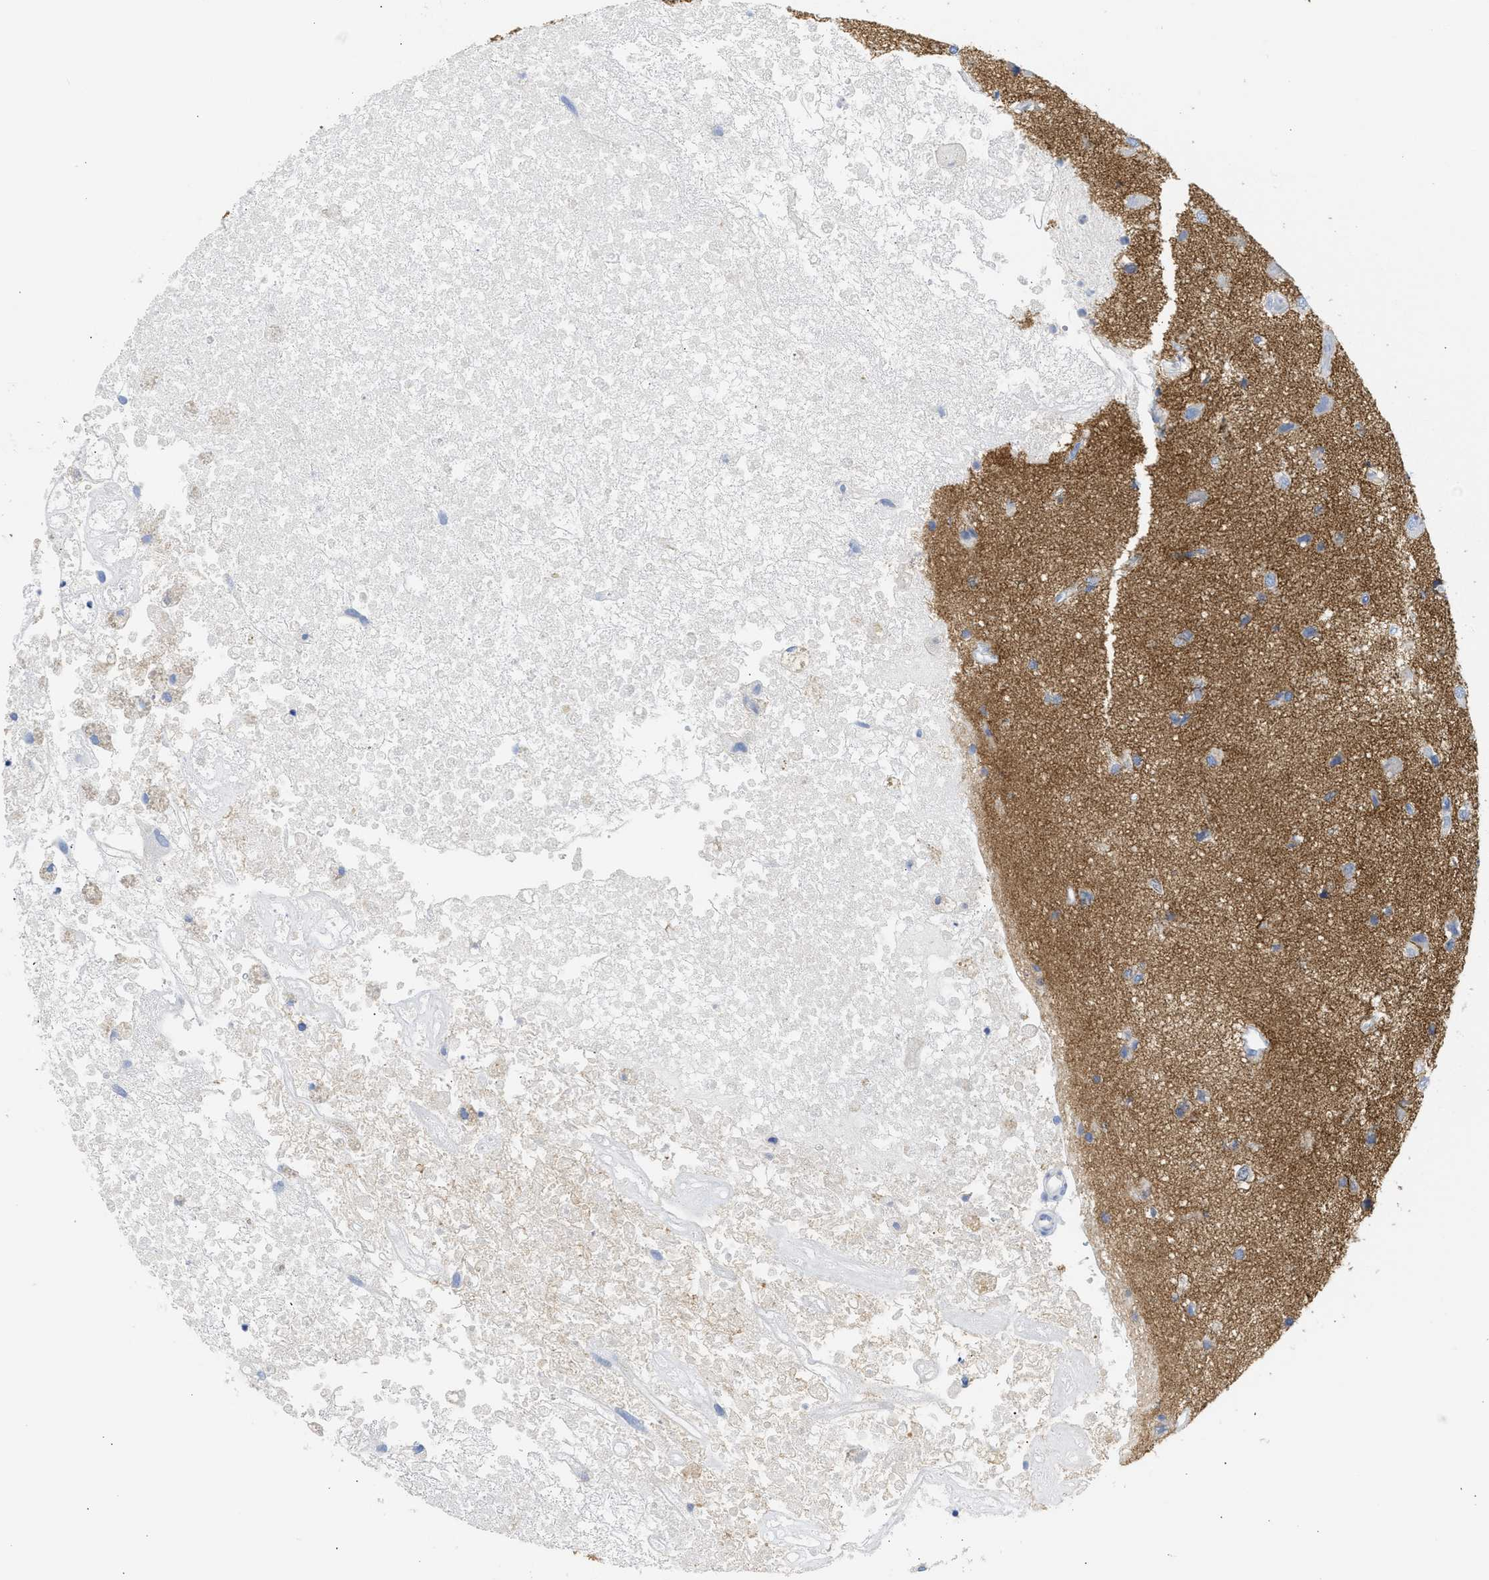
{"staining": {"intensity": "moderate", "quantity": "<25%", "location": "cytoplasmic/membranous"}, "tissue": "glioma", "cell_type": "Tumor cells", "image_type": "cancer", "snomed": [{"axis": "morphology", "description": "Glioma, malignant, High grade"}, {"axis": "topography", "description": "Brain"}], "caption": "There is low levels of moderate cytoplasmic/membranous staining in tumor cells of glioma, as demonstrated by immunohistochemical staining (brown color).", "gene": "NCAM1", "patient": {"sex": "female", "age": 59}}